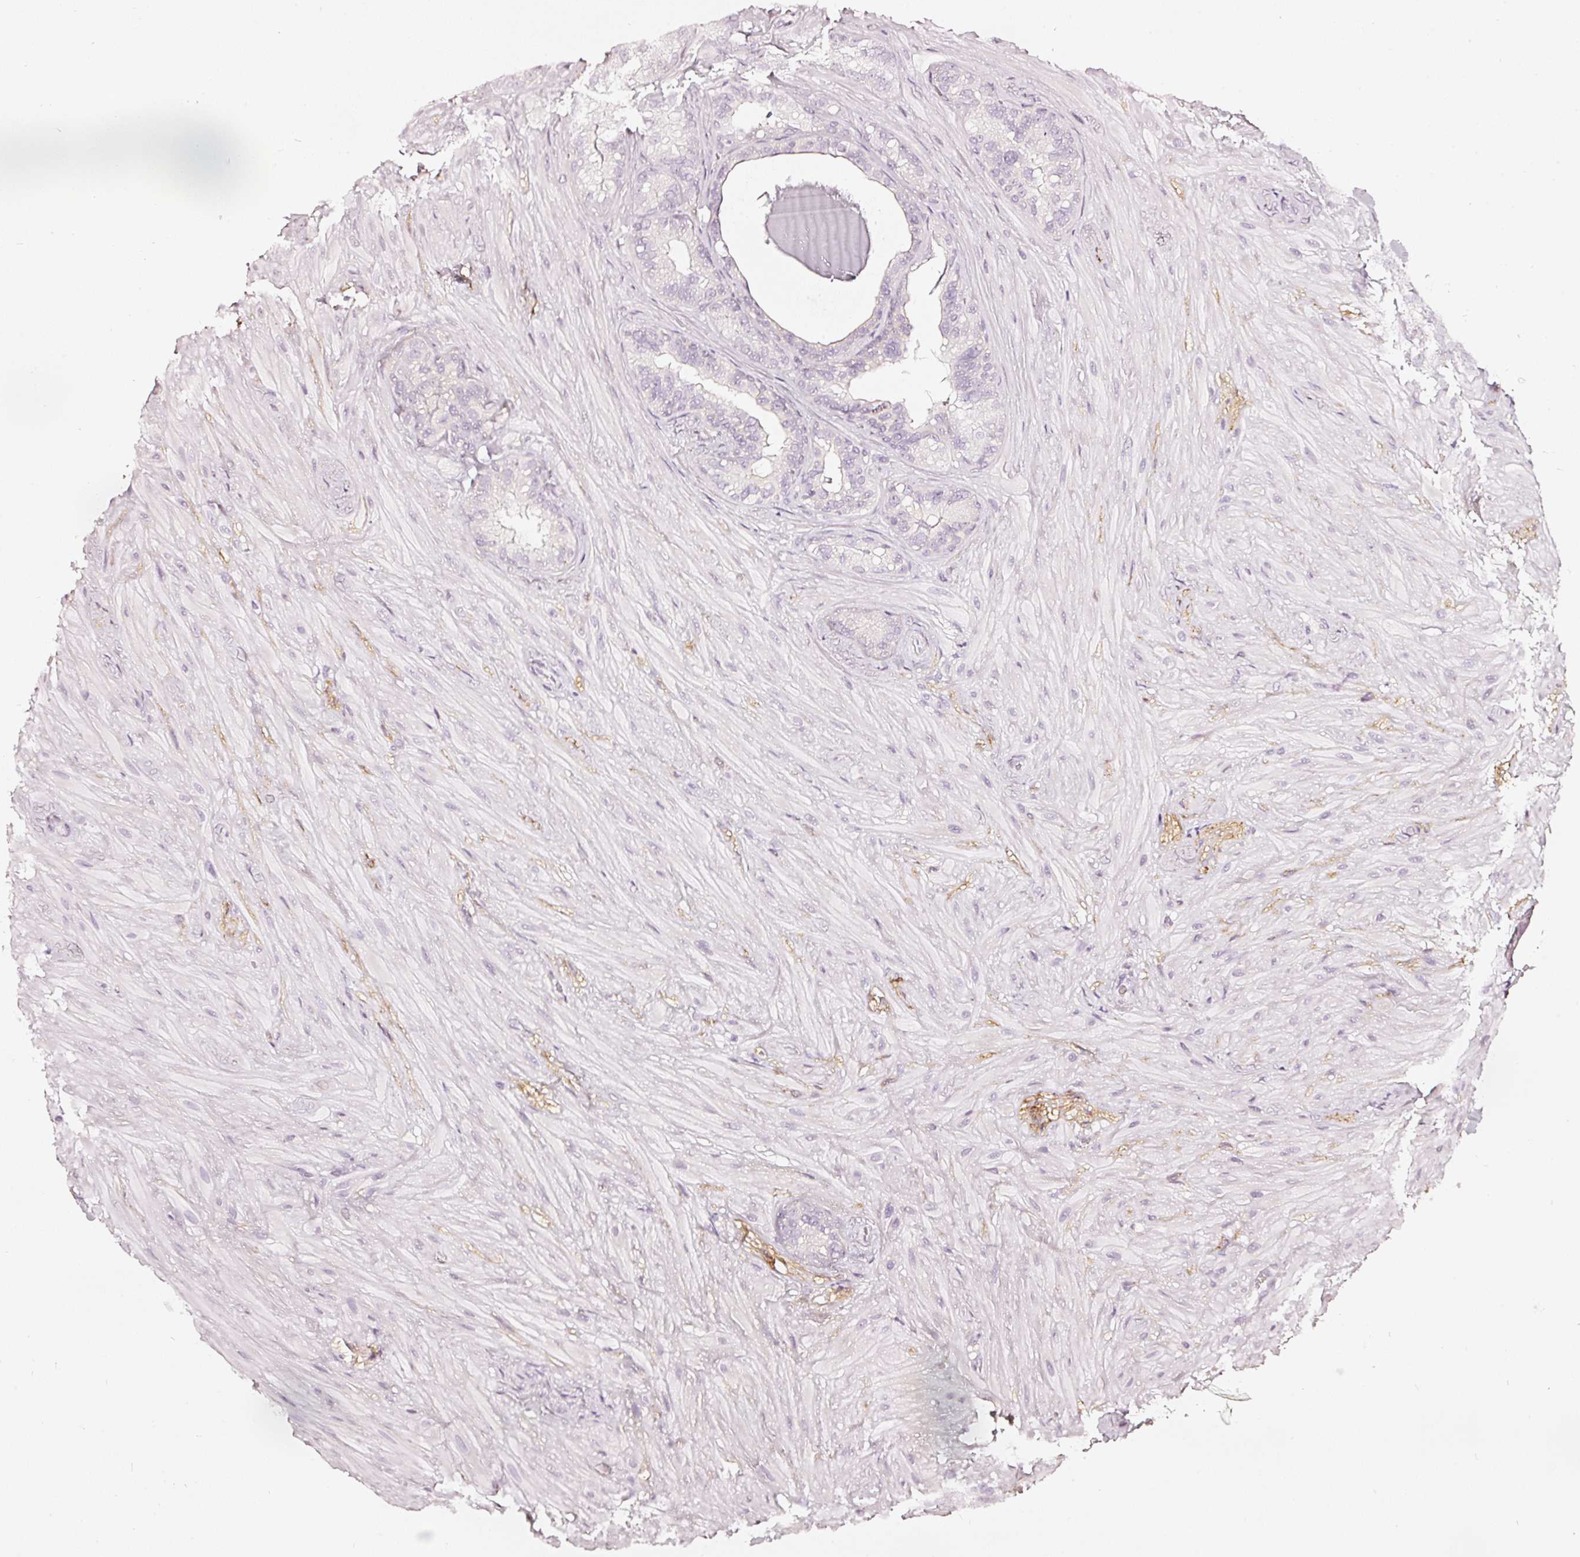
{"staining": {"intensity": "negative", "quantity": "none", "location": "none"}, "tissue": "seminal vesicle", "cell_type": "Glandular cells", "image_type": "normal", "snomed": [{"axis": "morphology", "description": "Normal tissue, NOS"}, {"axis": "topography", "description": "Seminal veicle"}], "caption": "High power microscopy micrograph of an immunohistochemistry (IHC) micrograph of benign seminal vesicle, revealing no significant staining in glandular cells. Brightfield microscopy of immunohistochemistry (IHC) stained with DAB (3,3'-diaminobenzidine) (brown) and hematoxylin (blue), captured at high magnification.", "gene": "CNP", "patient": {"sex": "male", "age": 60}}